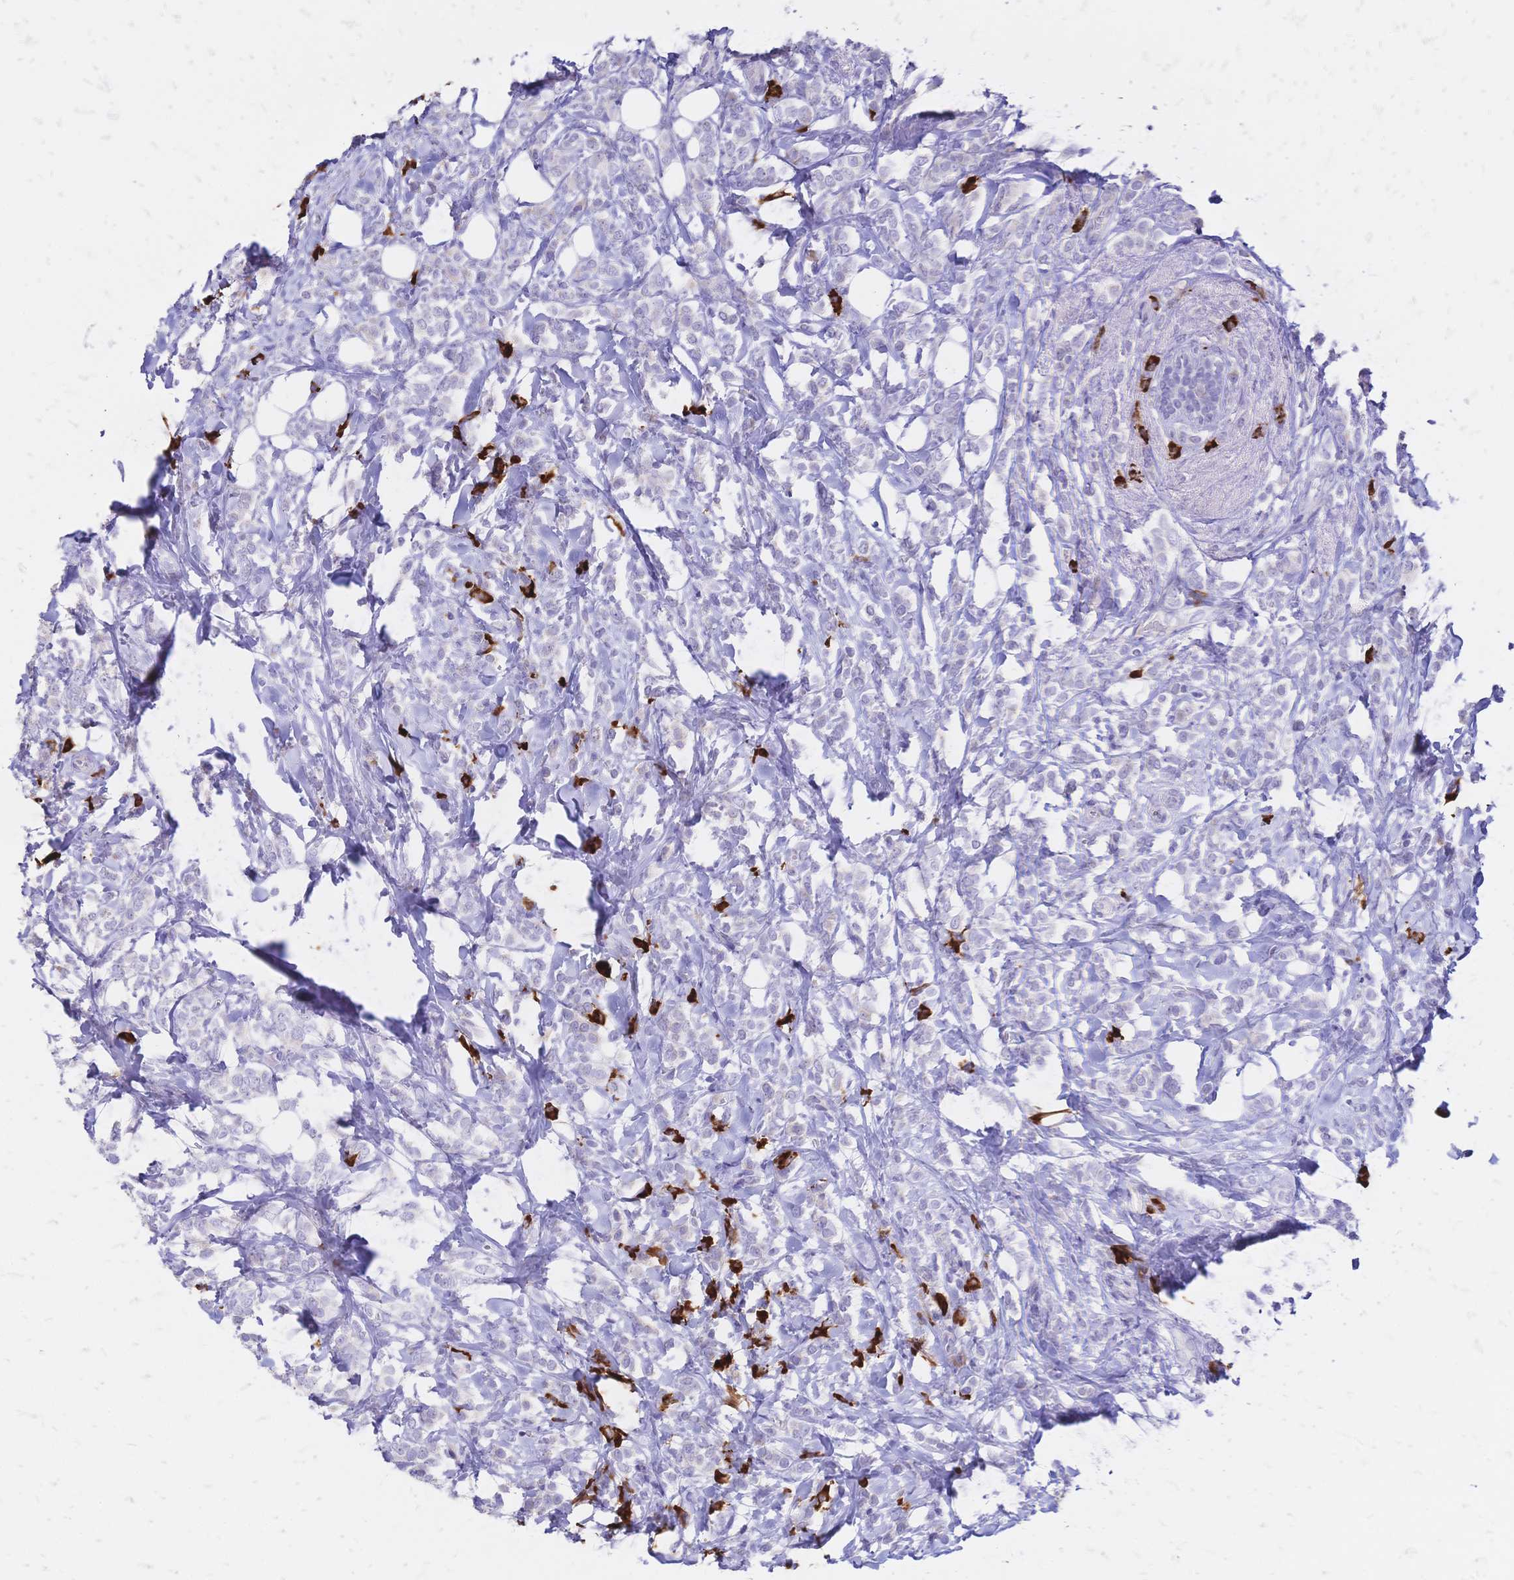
{"staining": {"intensity": "negative", "quantity": "none", "location": "none"}, "tissue": "breast cancer", "cell_type": "Tumor cells", "image_type": "cancer", "snomed": [{"axis": "morphology", "description": "Lobular carcinoma"}, {"axis": "topography", "description": "Breast"}], "caption": "Tumor cells are negative for brown protein staining in breast cancer.", "gene": "IL2RA", "patient": {"sex": "female", "age": 49}}